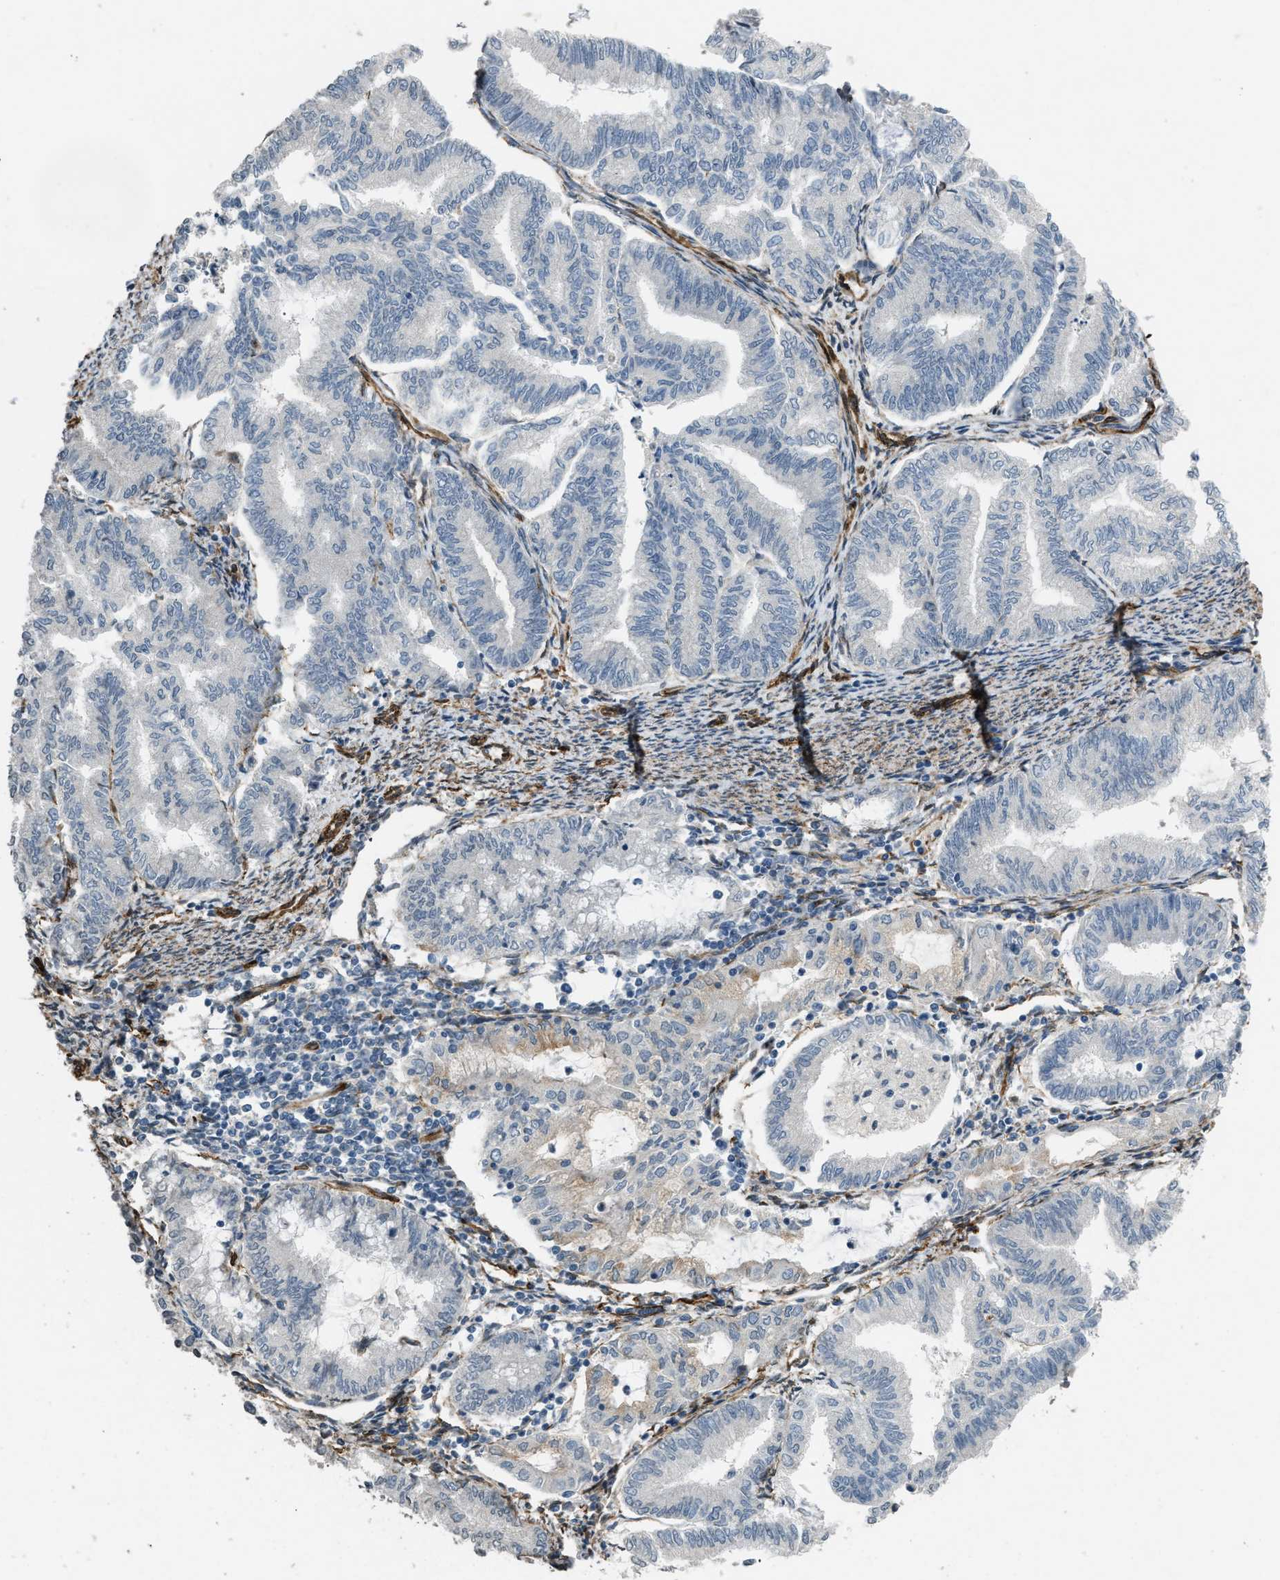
{"staining": {"intensity": "negative", "quantity": "none", "location": "none"}, "tissue": "endometrial cancer", "cell_type": "Tumor cells", "image_type": "cancer", "snomed": [{"axis": "morphology", "description": "Adenocarcinoma, NOS"}, {"axis": "topography", "description": "Endometrium"}], "caption": "This image is of endometrial cancer (adenocarcinoma) stained with immunohistochemistry to label a protein in brown with the nuclei are counter-stained blue. There is no positivity in tumor cells.", "gene": "NMB", "patient": {"sex": "female", "age": 79}}